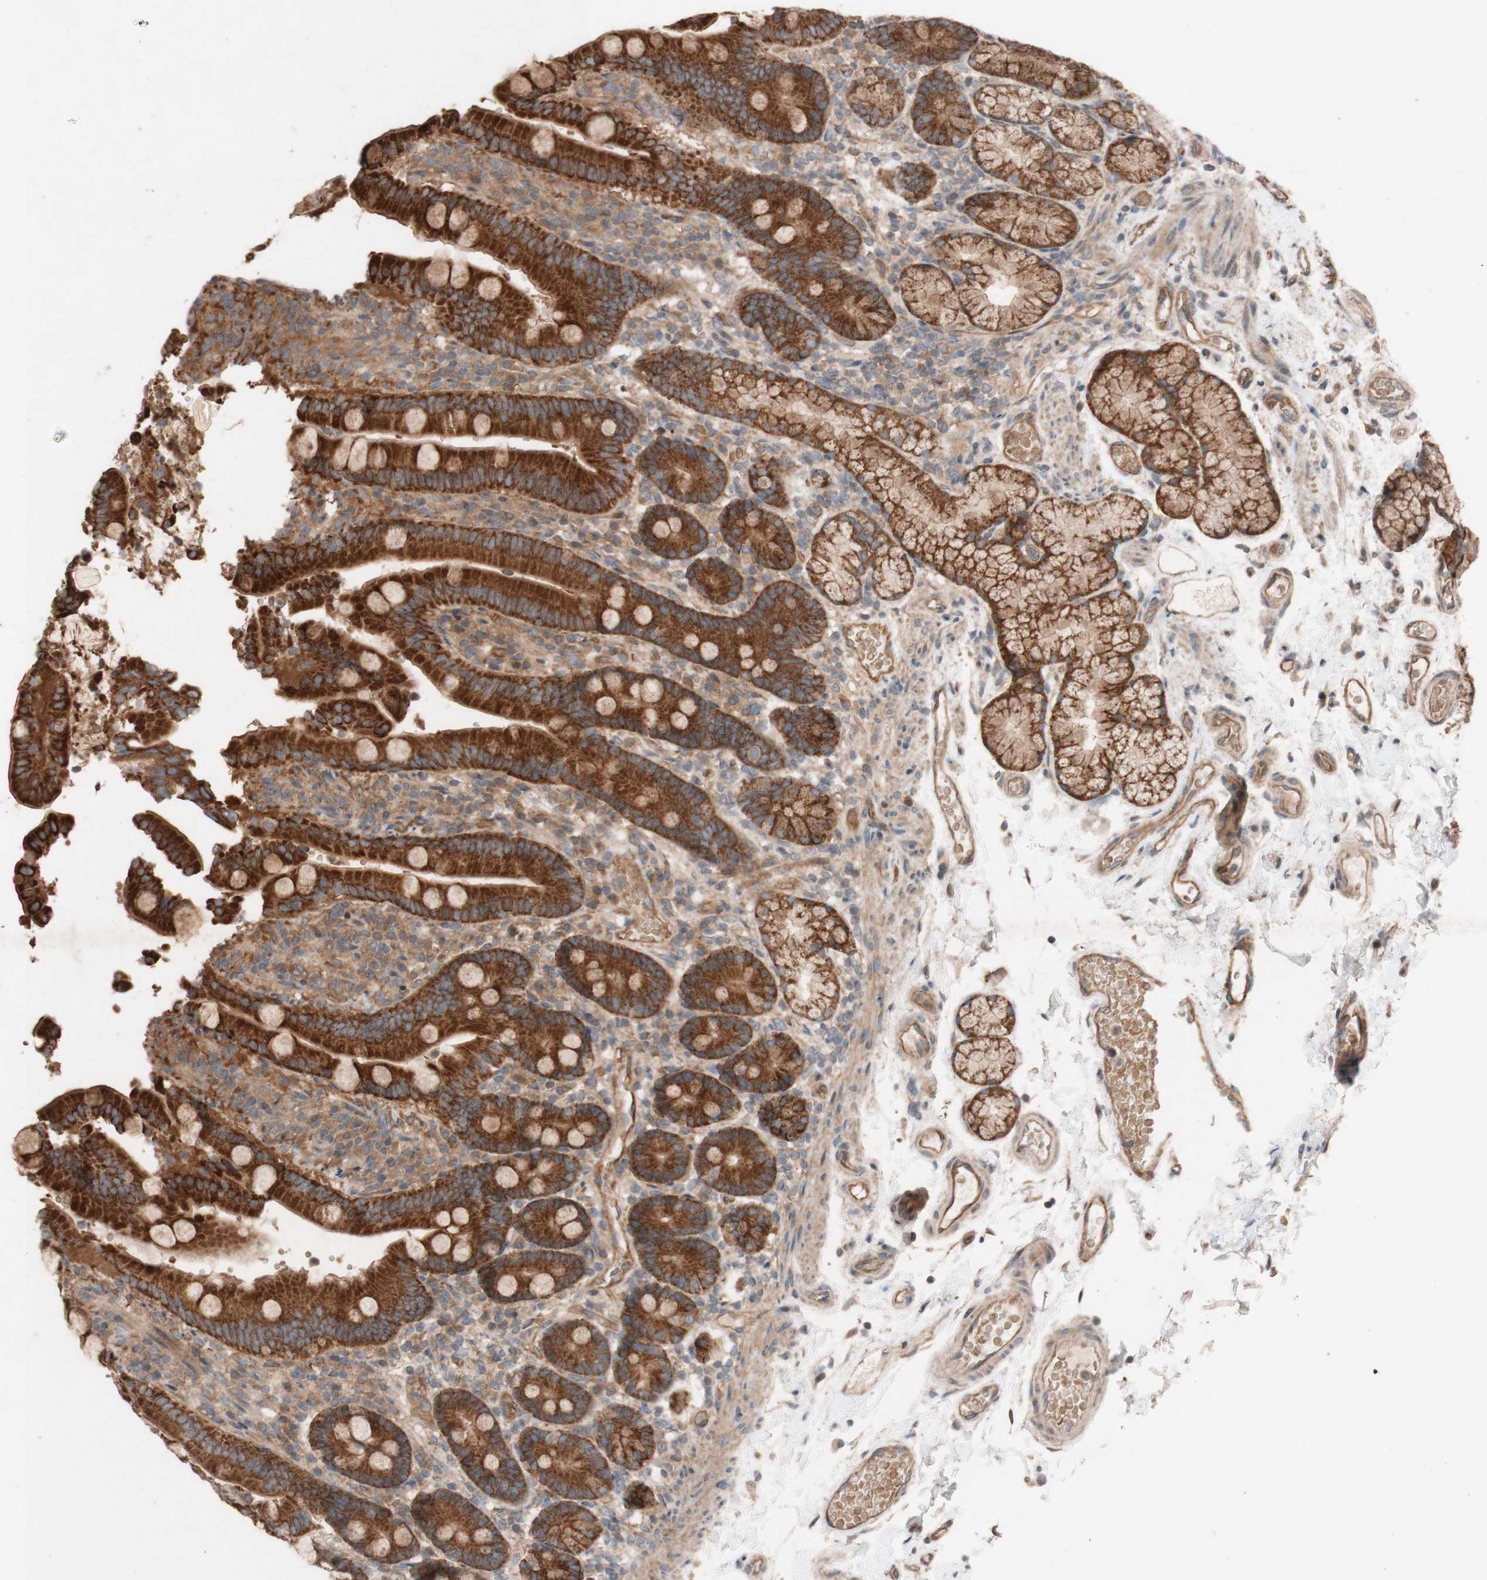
{"staining": {"intensity": "strong", "quantity": ">75%", "location": "cytoplasmic/membranous"}, "tissue": "duodenum", "cell_type": "Glandular cells", "image_type": "normal", "snomed": [{"axis": "morphology", "description": "Normal tissue, NOS"}, {"axis": "topography", "description": "Small intestine, NOS"}], "caption": "Unremarkable duodenum shows strong cytoplasmic/membranous staining in about >75% of glandular cells.", "gene": "TST", "patient": {"sex": "female", "age": 71}}